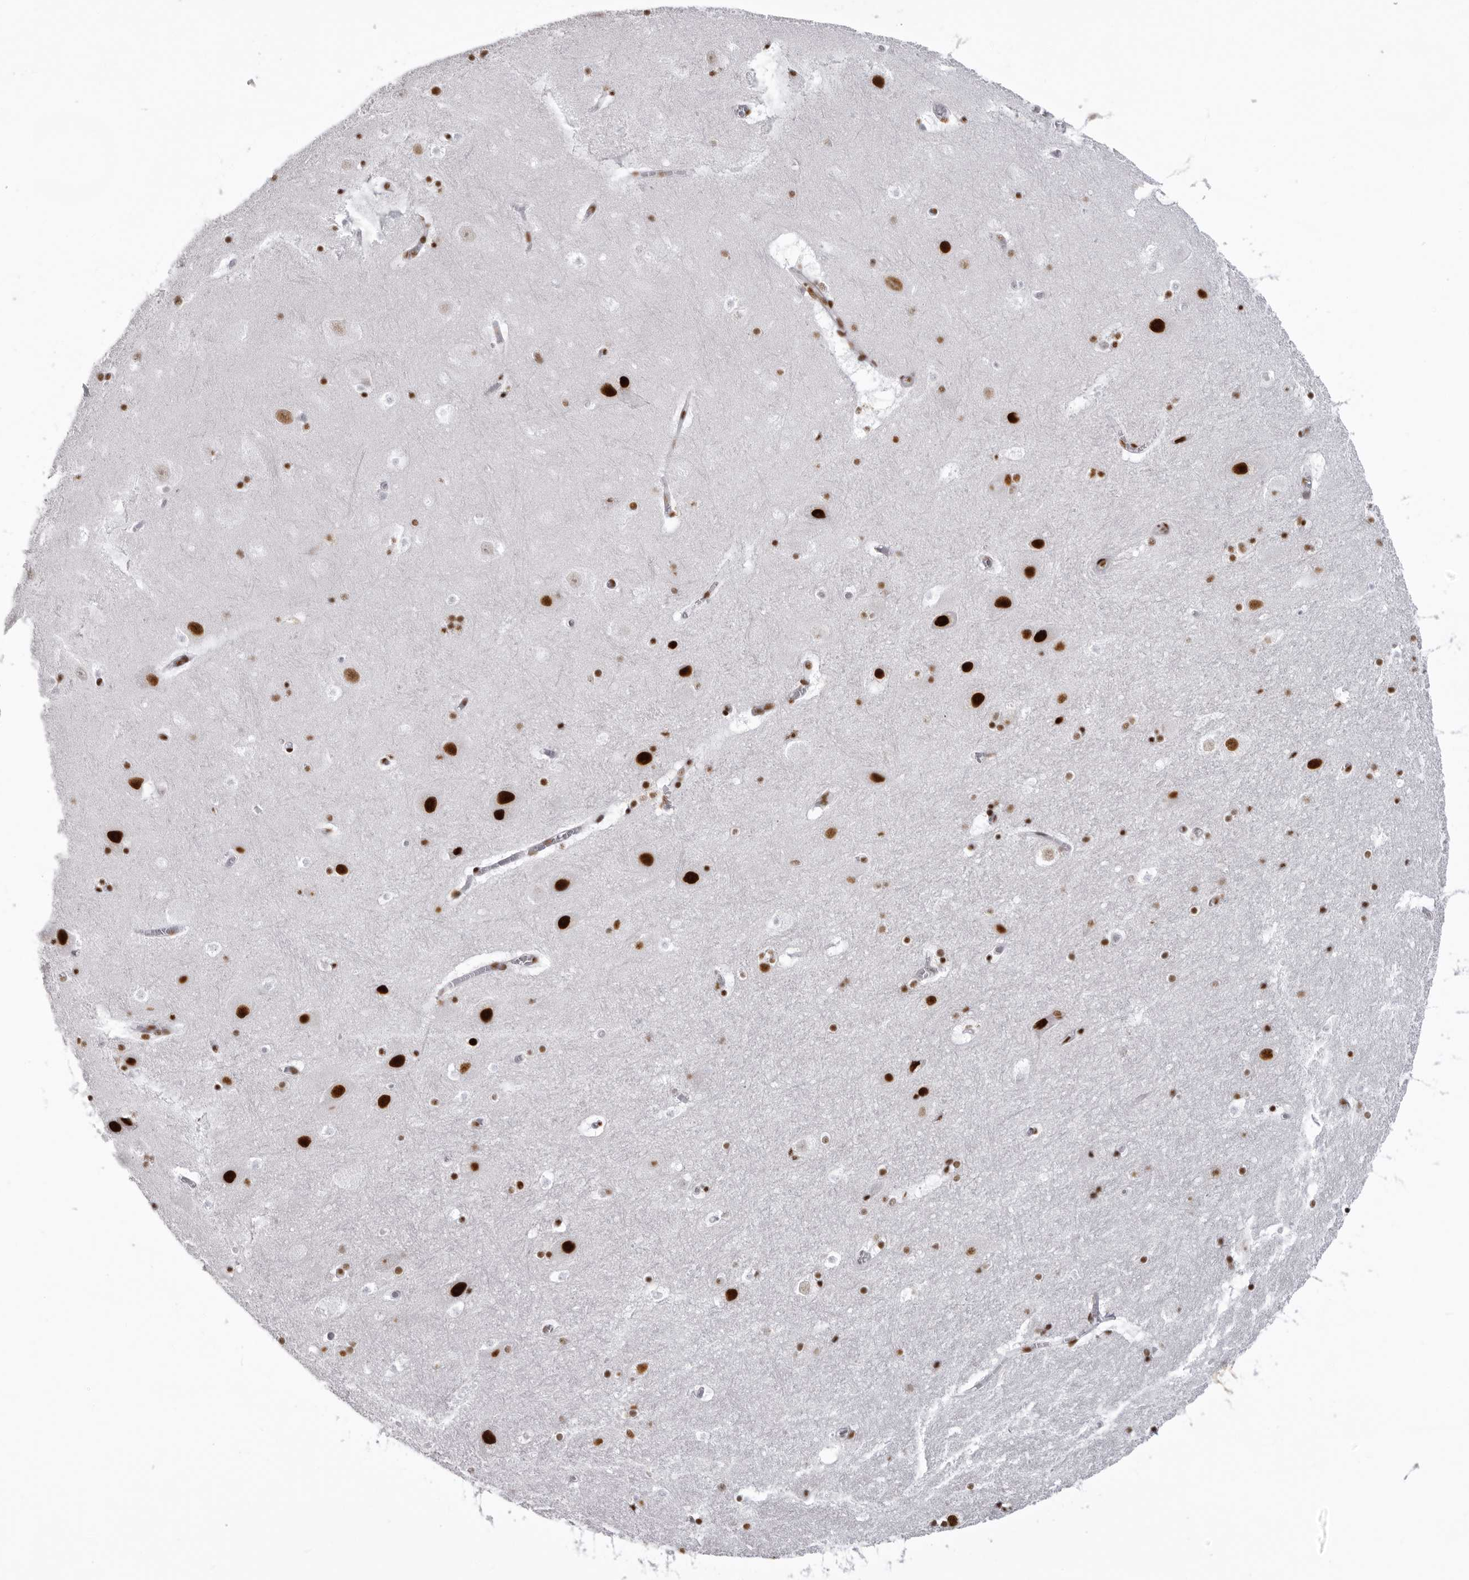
{"staining": {"intensity": "moderate", "quantity": "25%-75%", "location": "nuclear"}, "tissue": "hippocampus", "cell_type": "Glial cells", "image_type": "normal", "snomed": [{"axis": "morphology", "description": "Normal tissue, NOS"}, {"axis": "topography", "description": "Hippocampus"}], "caption": "A brown stain shows moderate nuclear expression of a protein in glial cells of benign hippocampus. The staining was performed using DAB to visualize the protein expression in brown, while the nuclei were stained in blue with hematoxylin (Magnification: 20x).", "gene": "DHX9", "patient": {"sex": "male", "age": 45}}